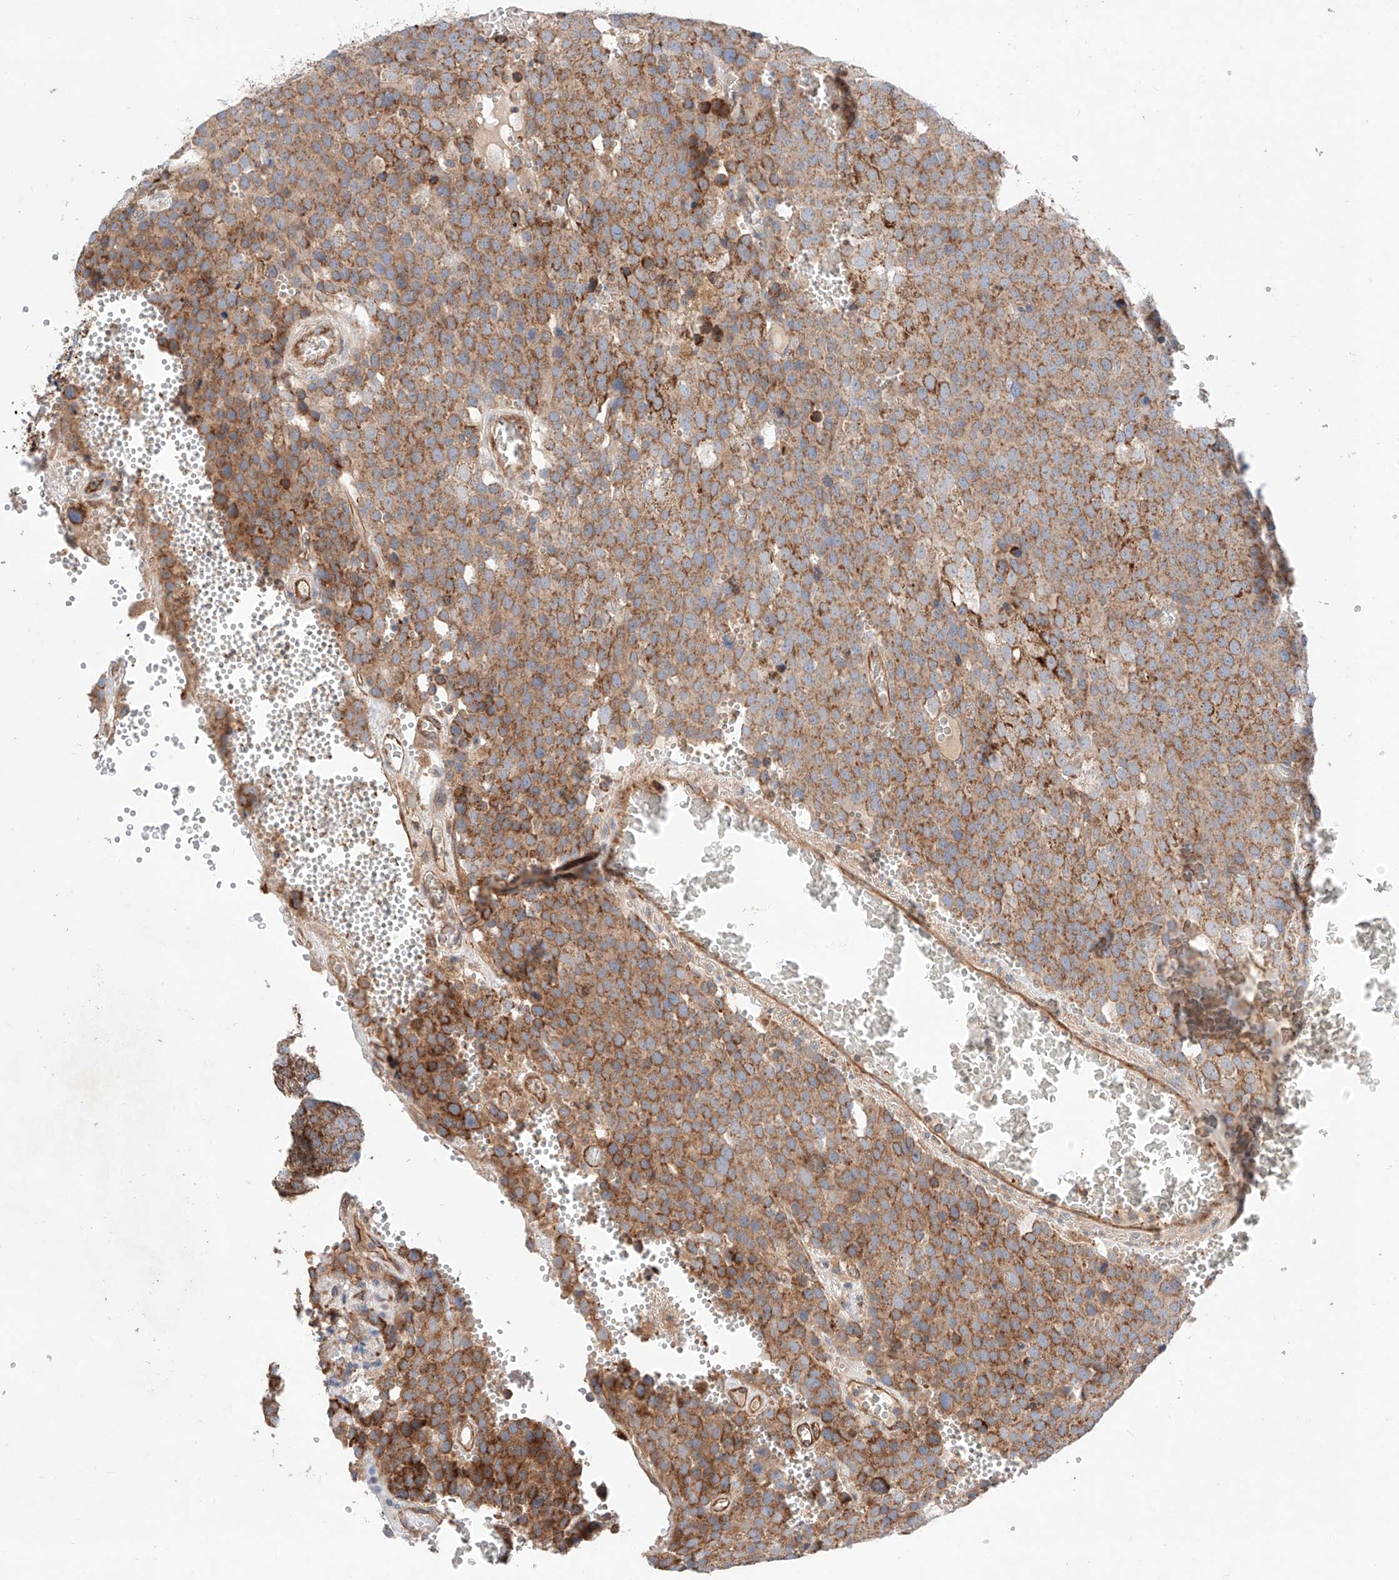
{"staining": {"intensity": "moderate", "quantity": ">75%", "location": "cytoplasmic/membranous"}, "tissue": "testis cancer", "cell_type": "Tumor cells", "image_type": "cancer", "snomed": [{"axis": "morphology", "description": "Seminoma, NOS"}, {"axis": "topography", "description": "Testis"}], "caption": "A high-resolution micrograph shows immunohistochemistry (IHC) staining of seminoma (testis), which displays moderate cytoplasmic/membranous positivity in about >75% of tumor cells.", "gene": "NR1D1", "patient": {"sex": "male", "age": 71}}